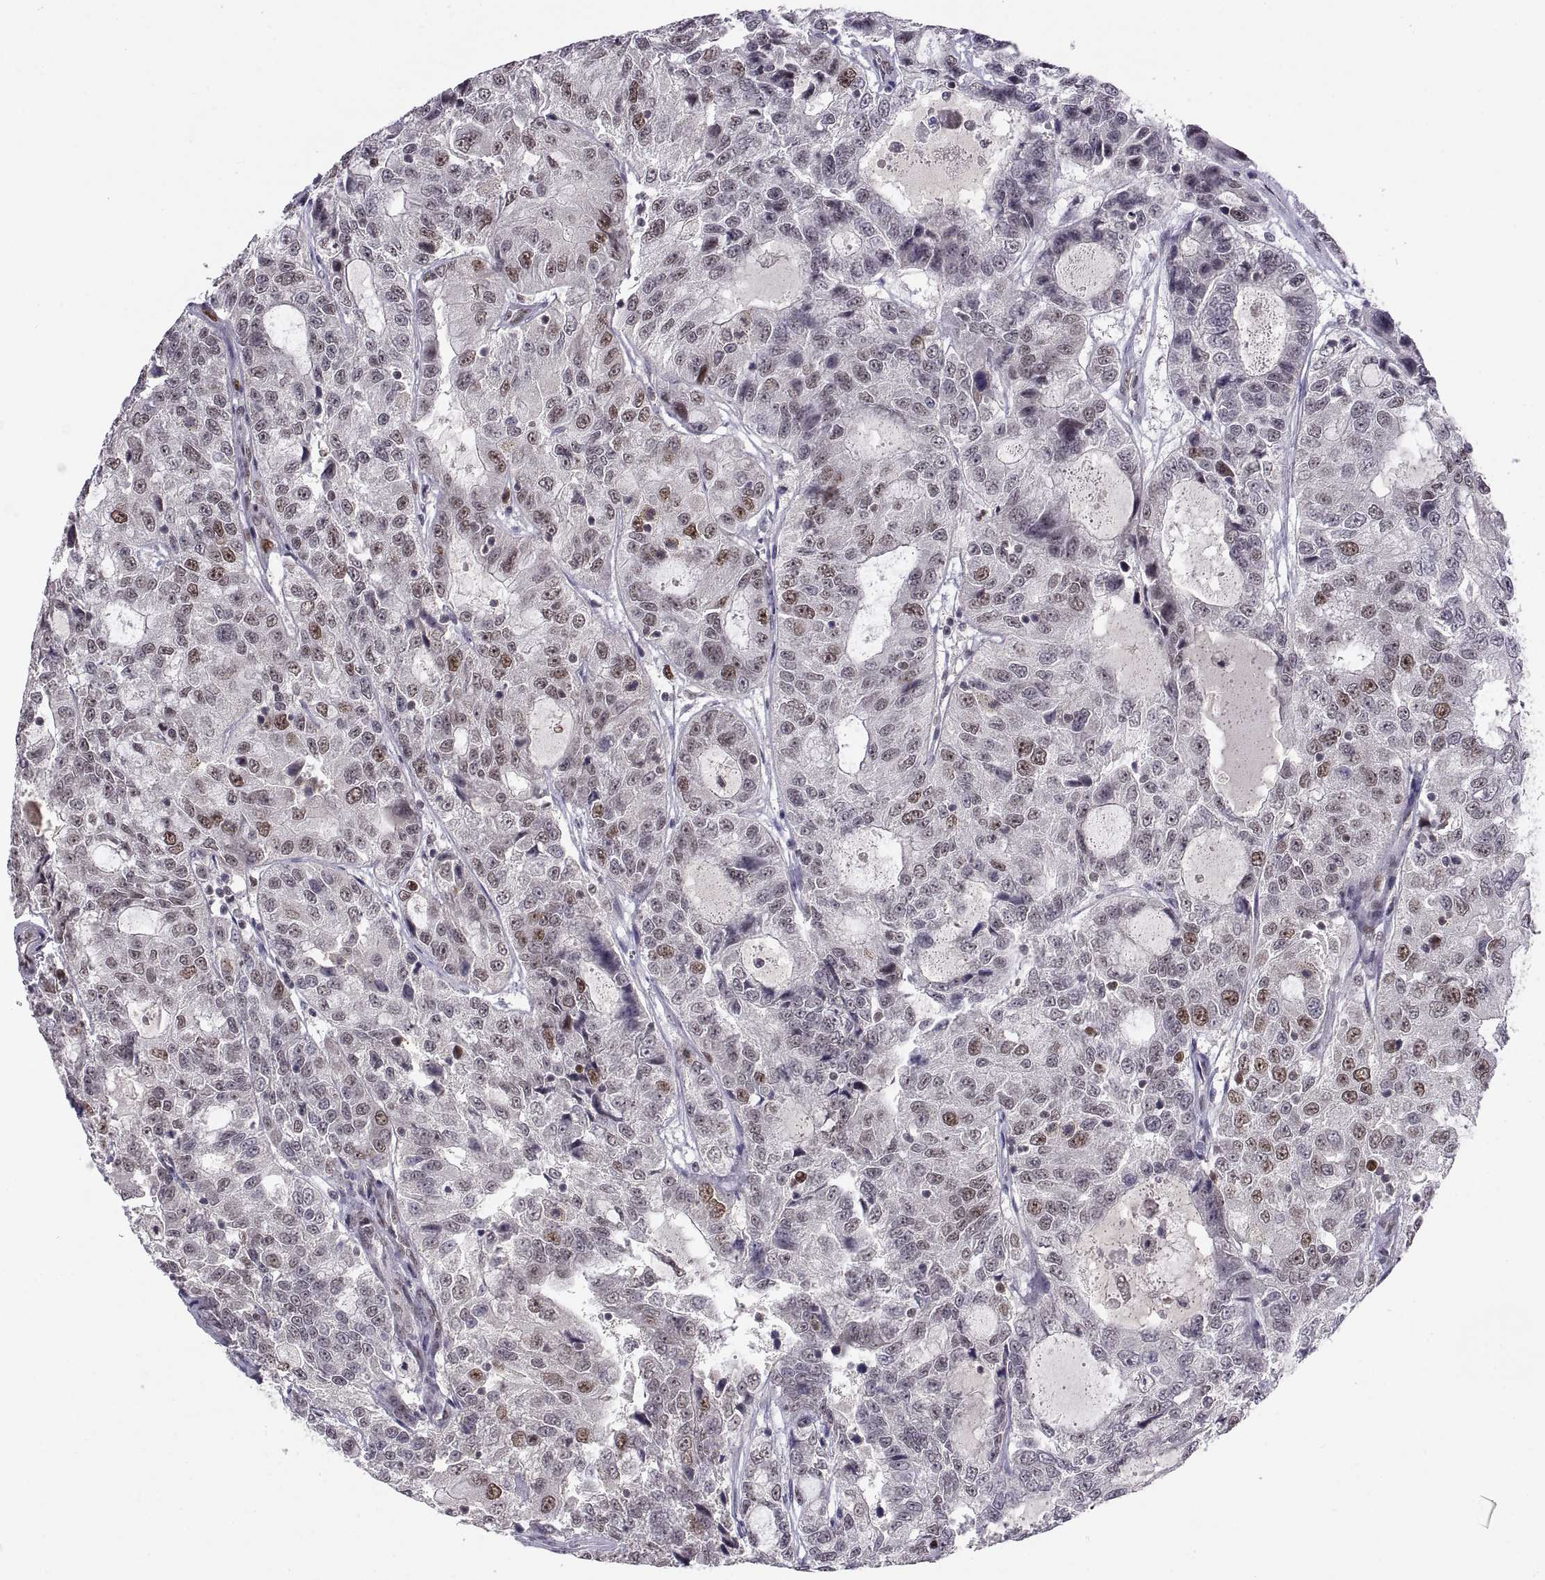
{"staining": {"intensity": "moderate", "quantity": "<25%", "location": "nuclear"}, "tissue": "urothelial cancer", "cell_type": "Tumor cells", "image_type": "cancer", "snomed": [{"axis": "morphology", "description": "Urothelial carcinoma, NOS"}, {"axis": "morphology", "description": "Urothelial carcinoma, High grade"}, {"axis": "topography", "description": "Urinary bladder"}], "caption": "Brown immunohistochemical staining in urothelial cancer reveals moderate nuclear expression in approximately <25% of tumor cells.", "gene": "CHFR", "patient": {"sex": "female", "age": 73}}